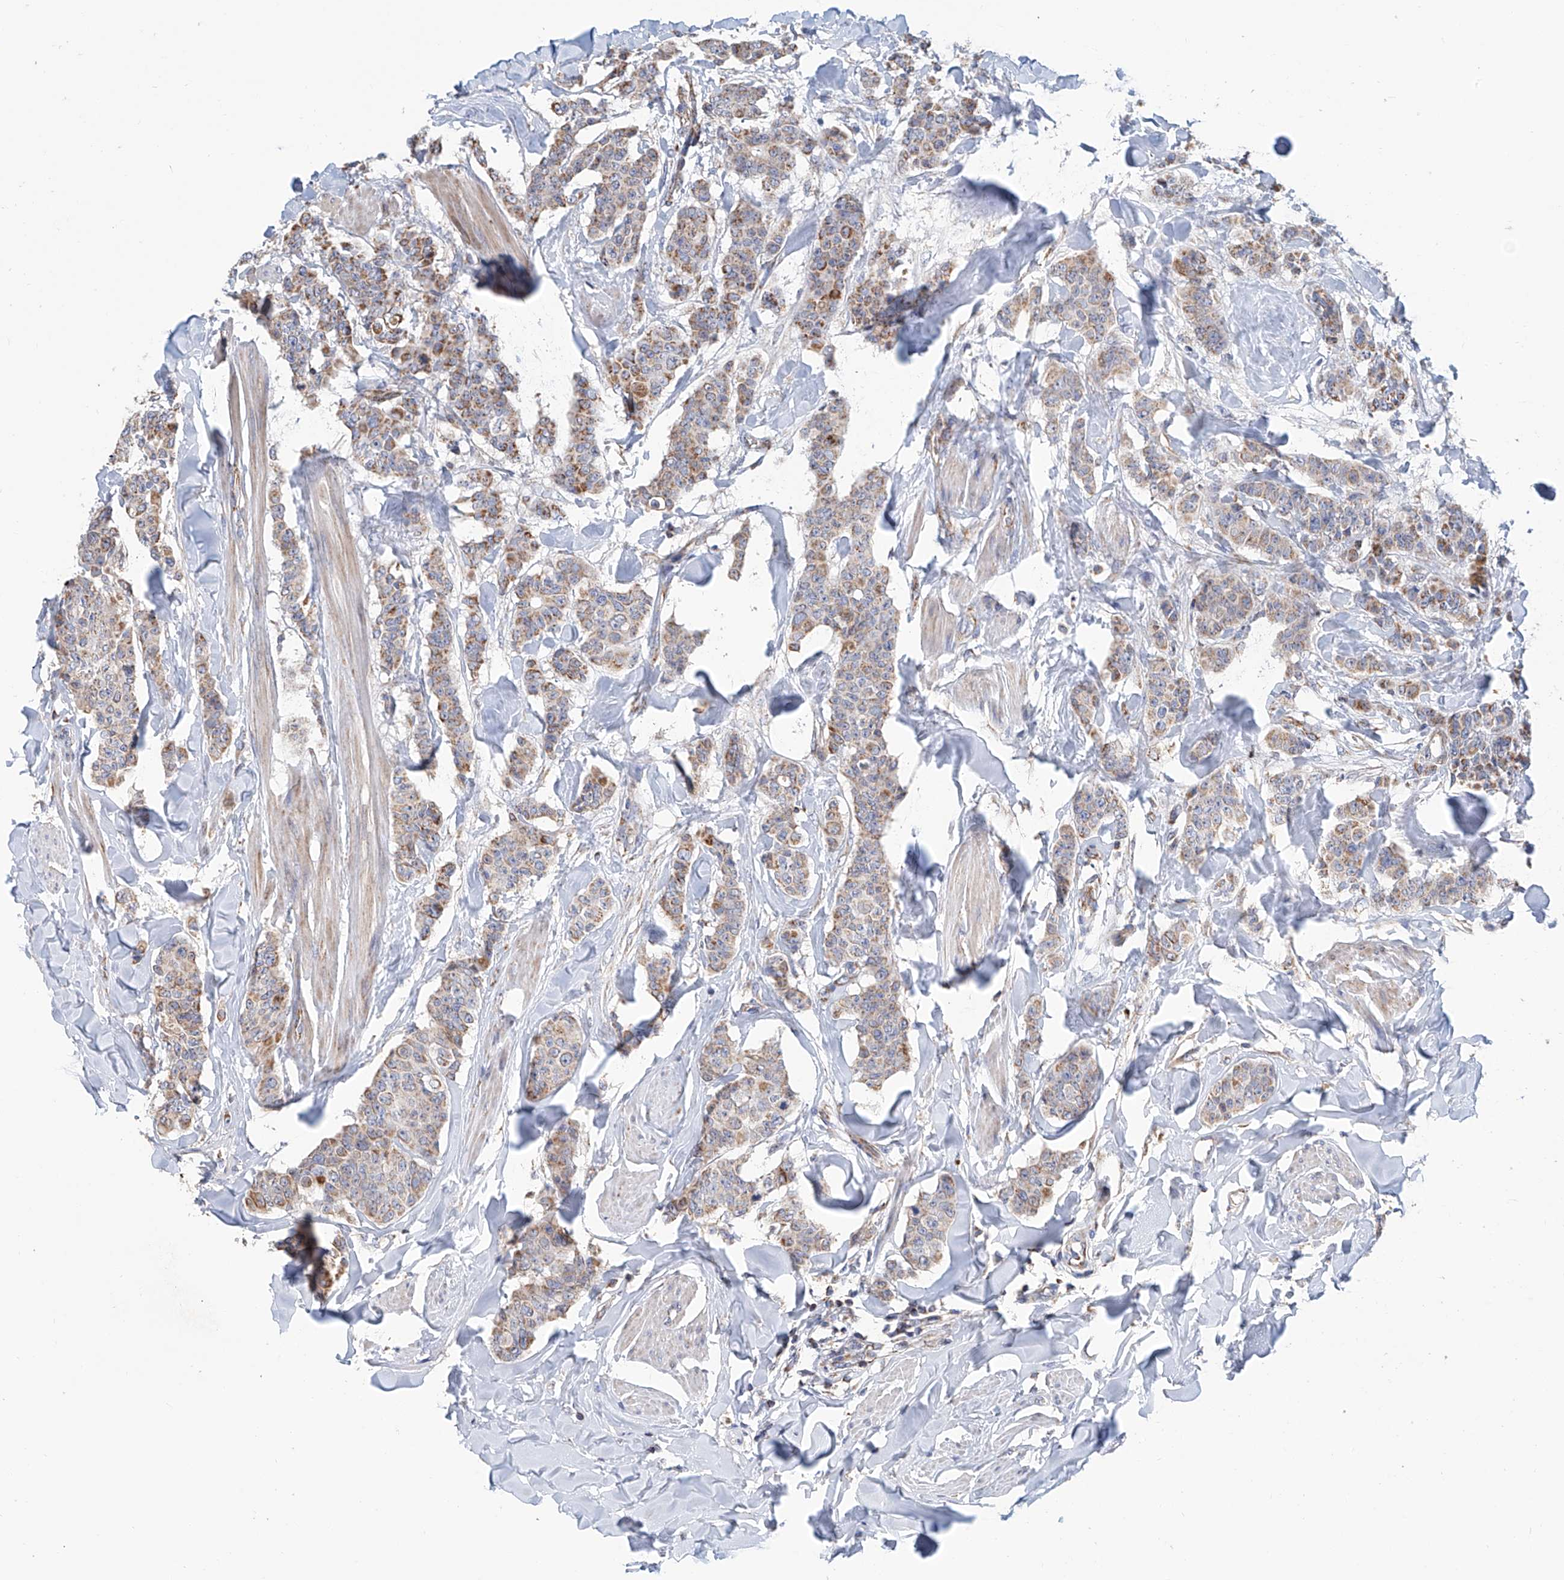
{"staining": {"intensity": "weak", "quantity": "25%-75%", "location": "cytoplasmic/membranous"}, "tissue": "breast cancer", "cell_type": "Tumor cells", "image_type": "cancer", "snomed": [{"axis": "morphology", "description": "Duct carcinoma"}, {"axis": "topography", "description": "Breast"}], "caption": "Tumor cells display low levels of weak cytoplasmic/membranous positivity in about 25%-75% of cells in human intraductal carcinoma (breast).", "gene": "MCL1", "patient": {"sex": "female", "age": 40}}